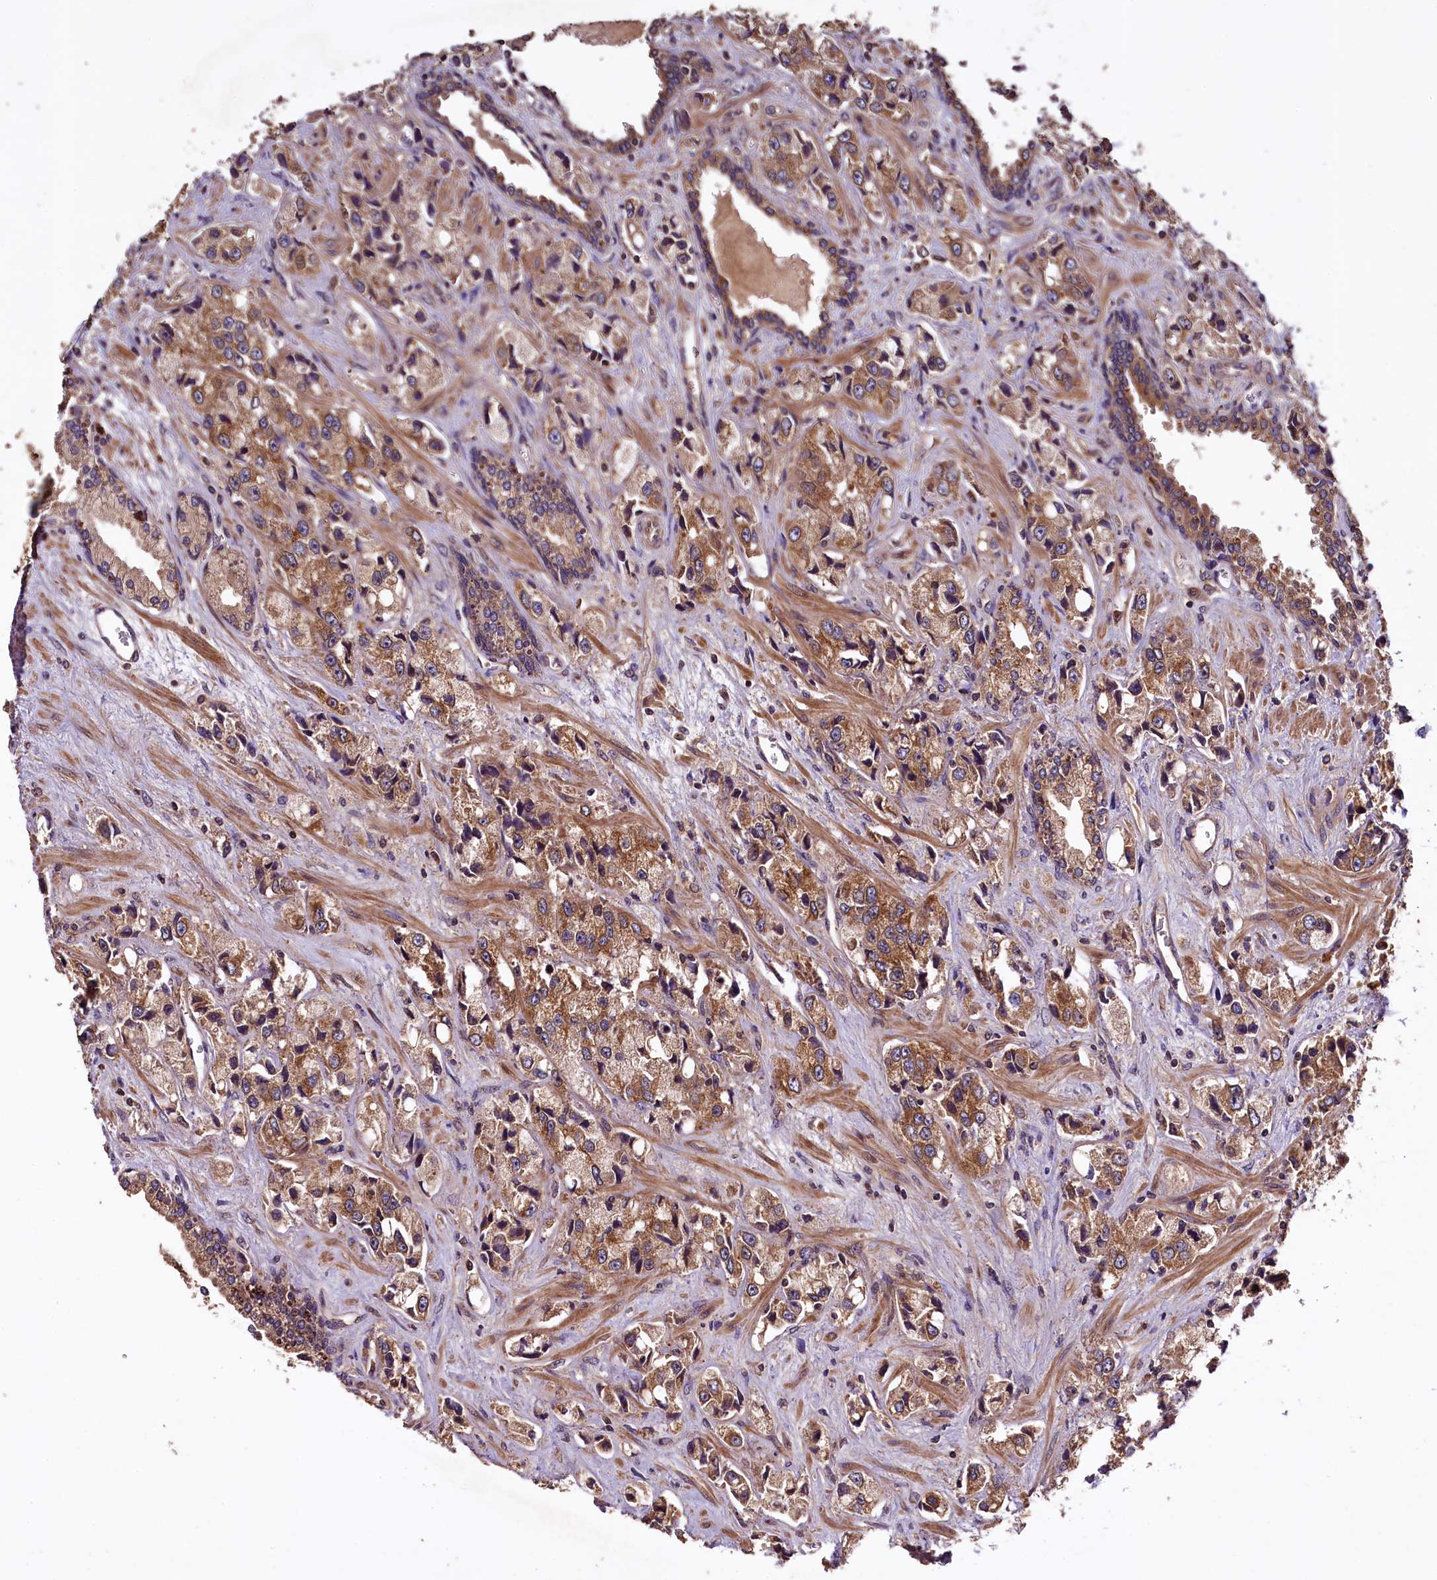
{"staining": {"intensity": "moderate", "quantity": ">75%", "location": "cytoplasmic/membranous"}, "tissue": "prostate cancer", "cell_type": "Tumor cells", "image_type": "cancer", "snomed": [{"axis": "morphology", "description": "Adenocarcinoma, High grade"}, {"axis": "topography", "description": "Prostate"}], "caption": "Tumor cells display medium levels of moderate cytoplasmic/membranous expression in approximately >75% of cells in prostate cancer.", "gene": "KLC2", "patient": {"sex": "male", "age": 74}}